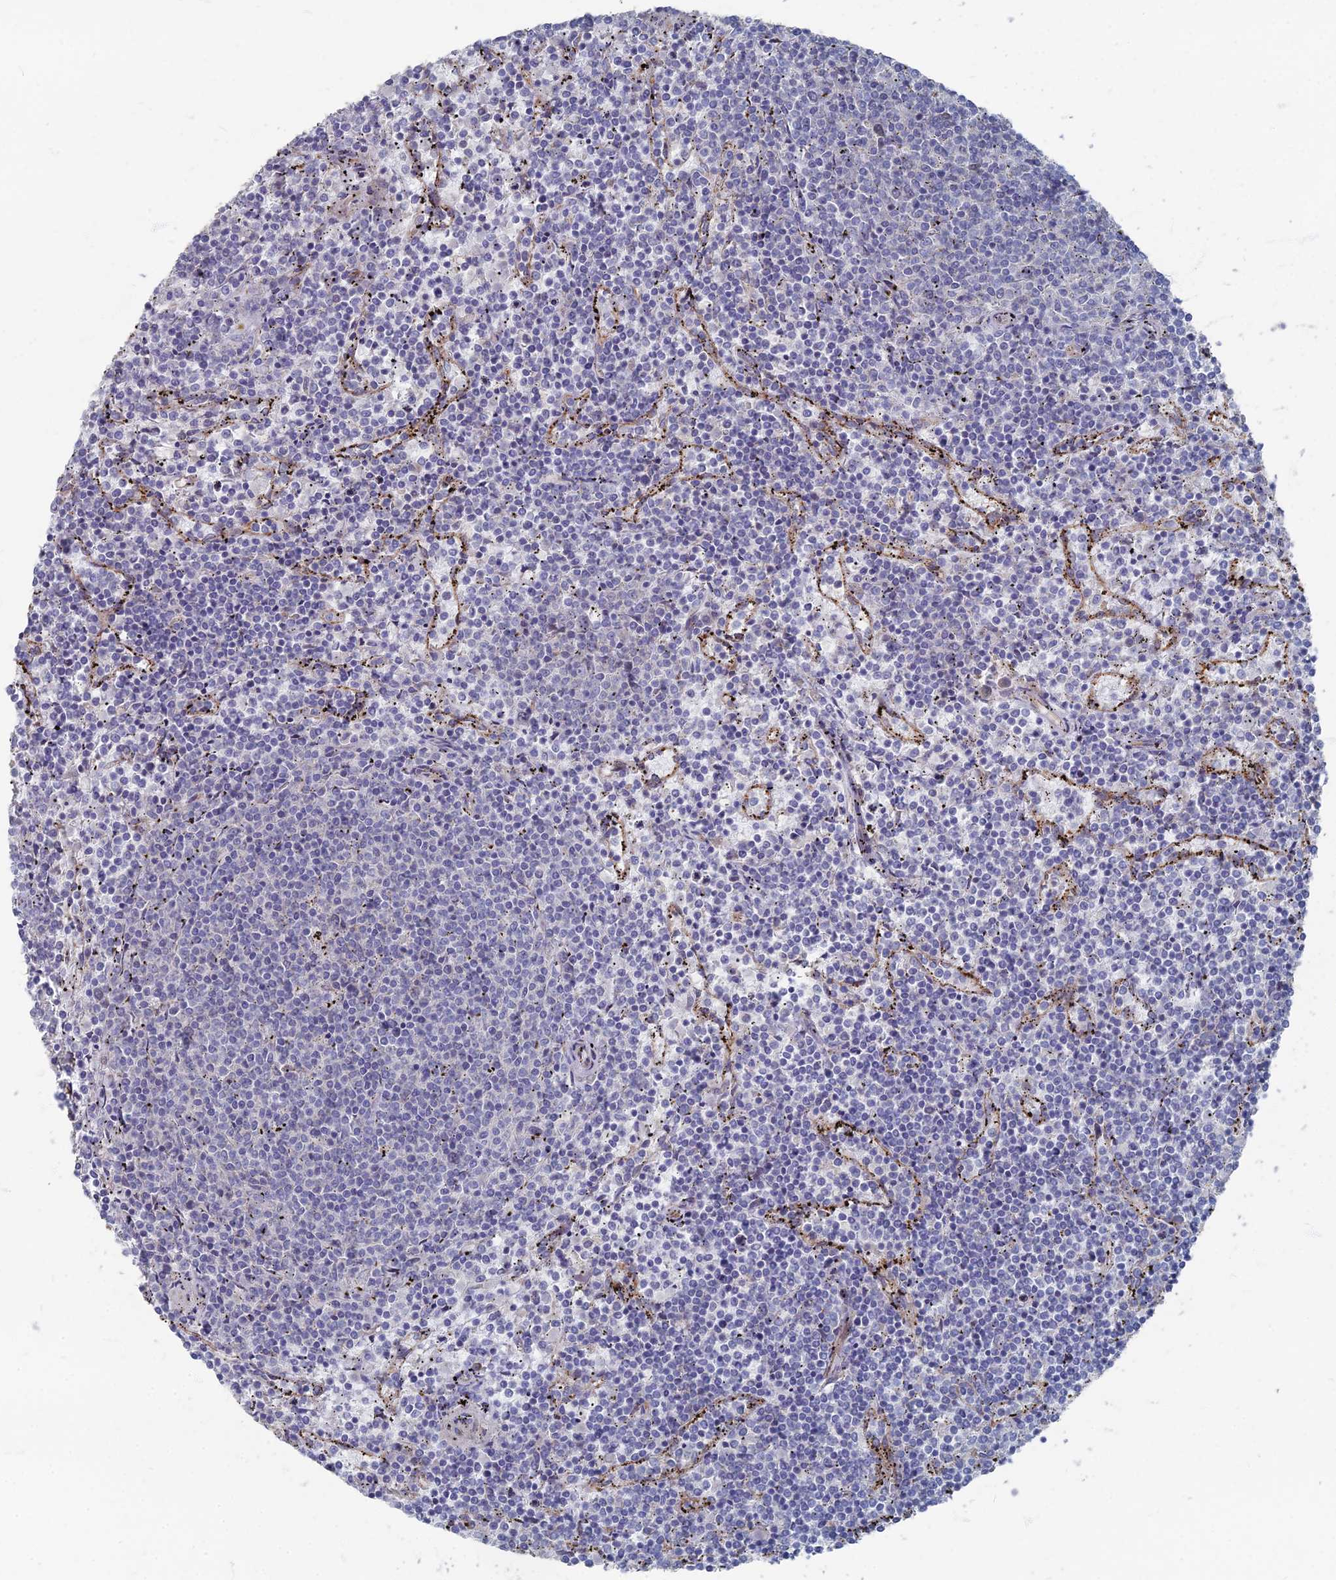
{"staining": {"intensity": "negative", "quantity": "none", "location": "none"}, "tissue": "lymphoma", "cell_type": "Tumor cells", "image_type": "cancer", "snomed": [{"axis": "morphology", "description": "Malignant lymphoma, non-Hodgkin's type, Low grade"}, {"axis": "topography", "description": "Spleen"}], "caption": "Lymphoma was stained to show a protein in brown. There is no significant staining in tumor cells. (IHC, brightfield microscopy, high magnification).", "gene": "TMEM128", "patient": {"sex": "female", "age": 50}}